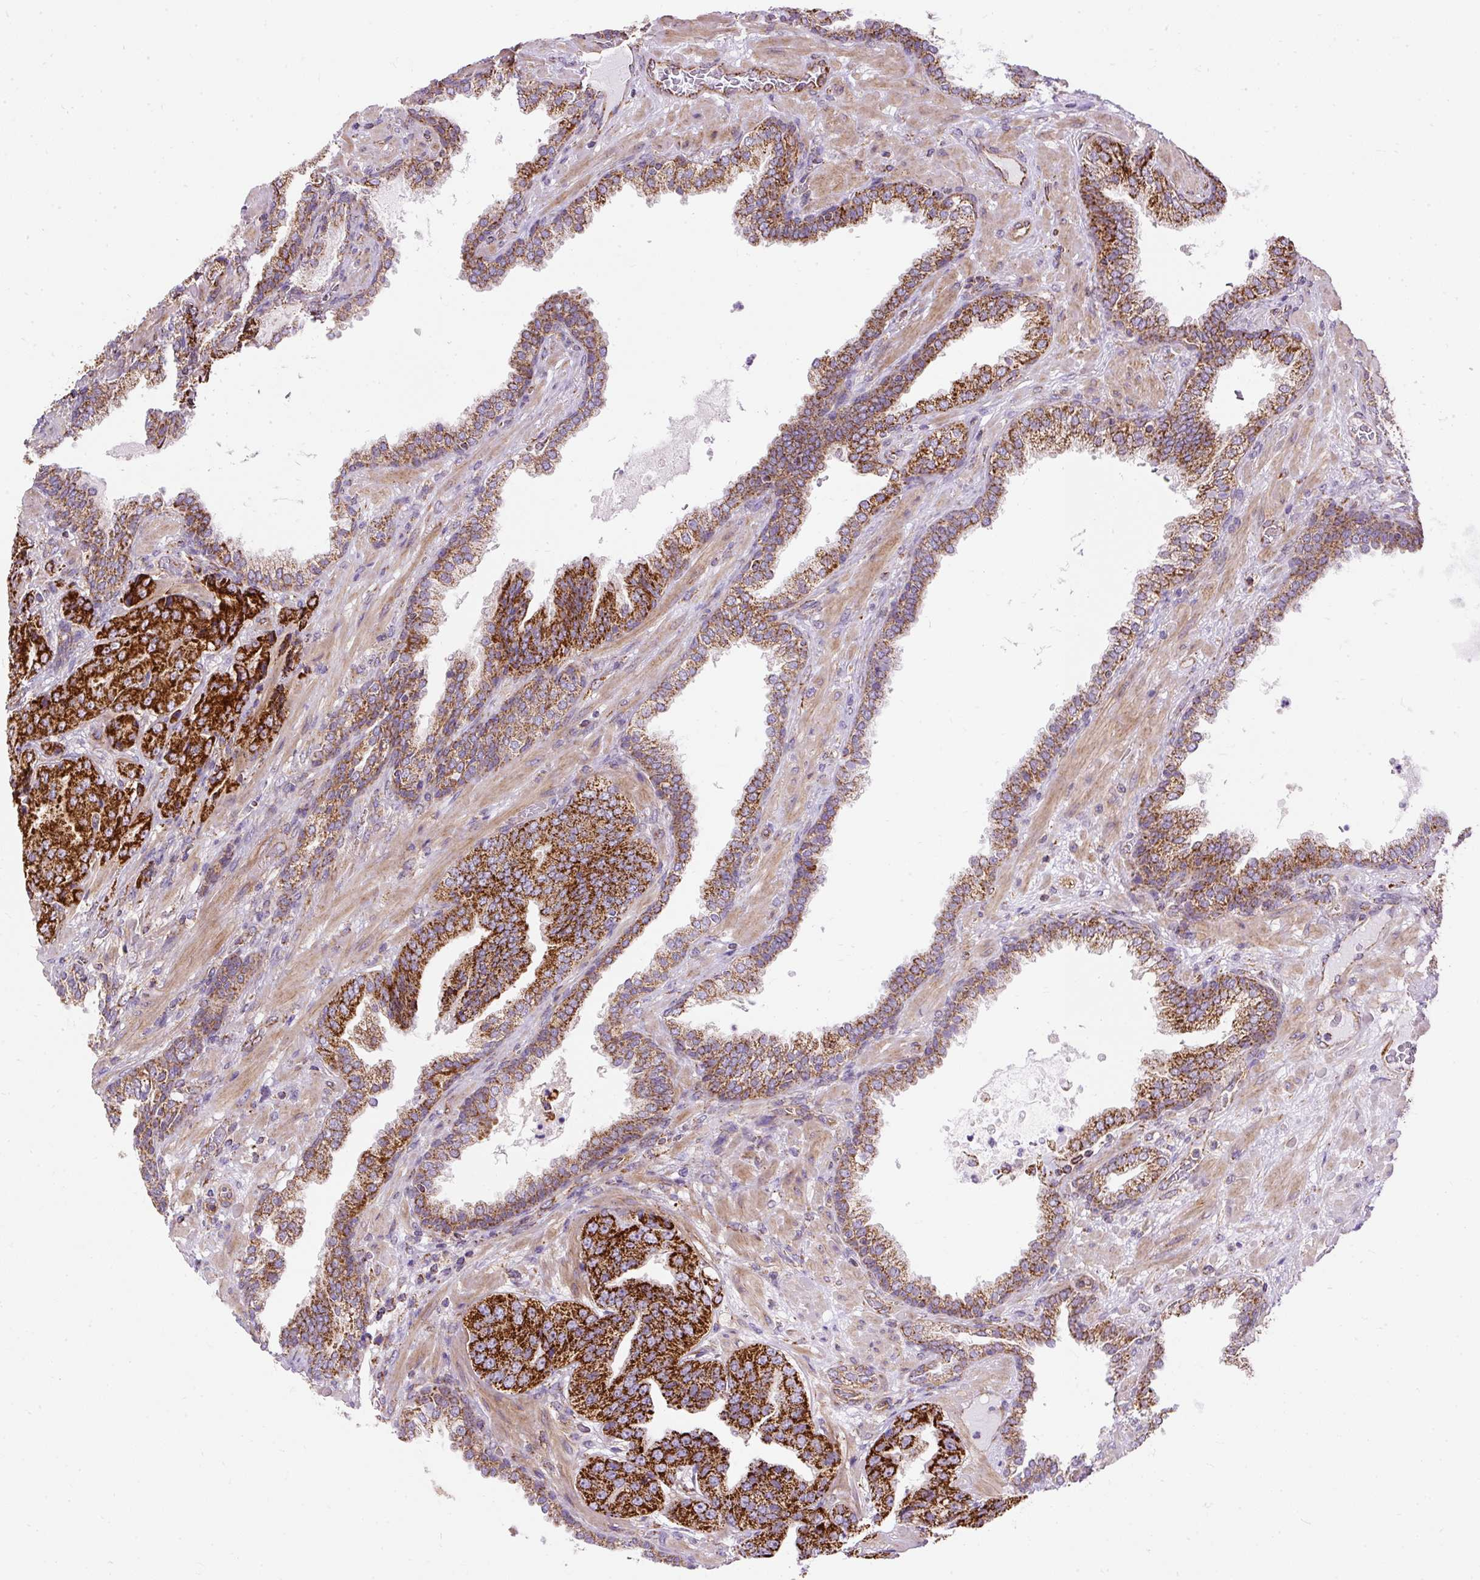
{"staining": {"intensity": "strong", "quantity": ">75%", "location": "cytoplasmic/membranous"}, "tissue": "prostate cancer", "cell_type": "Tumor cells", "image_type": "cancer", "snomed": [{"axis": "morphology", "description": "Adenocarcinoma, High grade"}, {"axis": "topography", "description": "Prostate"}], "caption": "This photomicrograph shows immunohistochemistry staining of prostate adenocarcinoma (high-grade), with high strong cytoplasmic/membranous positivity in approximately >75% of tumor cells.", "gene": "CEP290", "patient": {"sex": "male", "age": 63}}